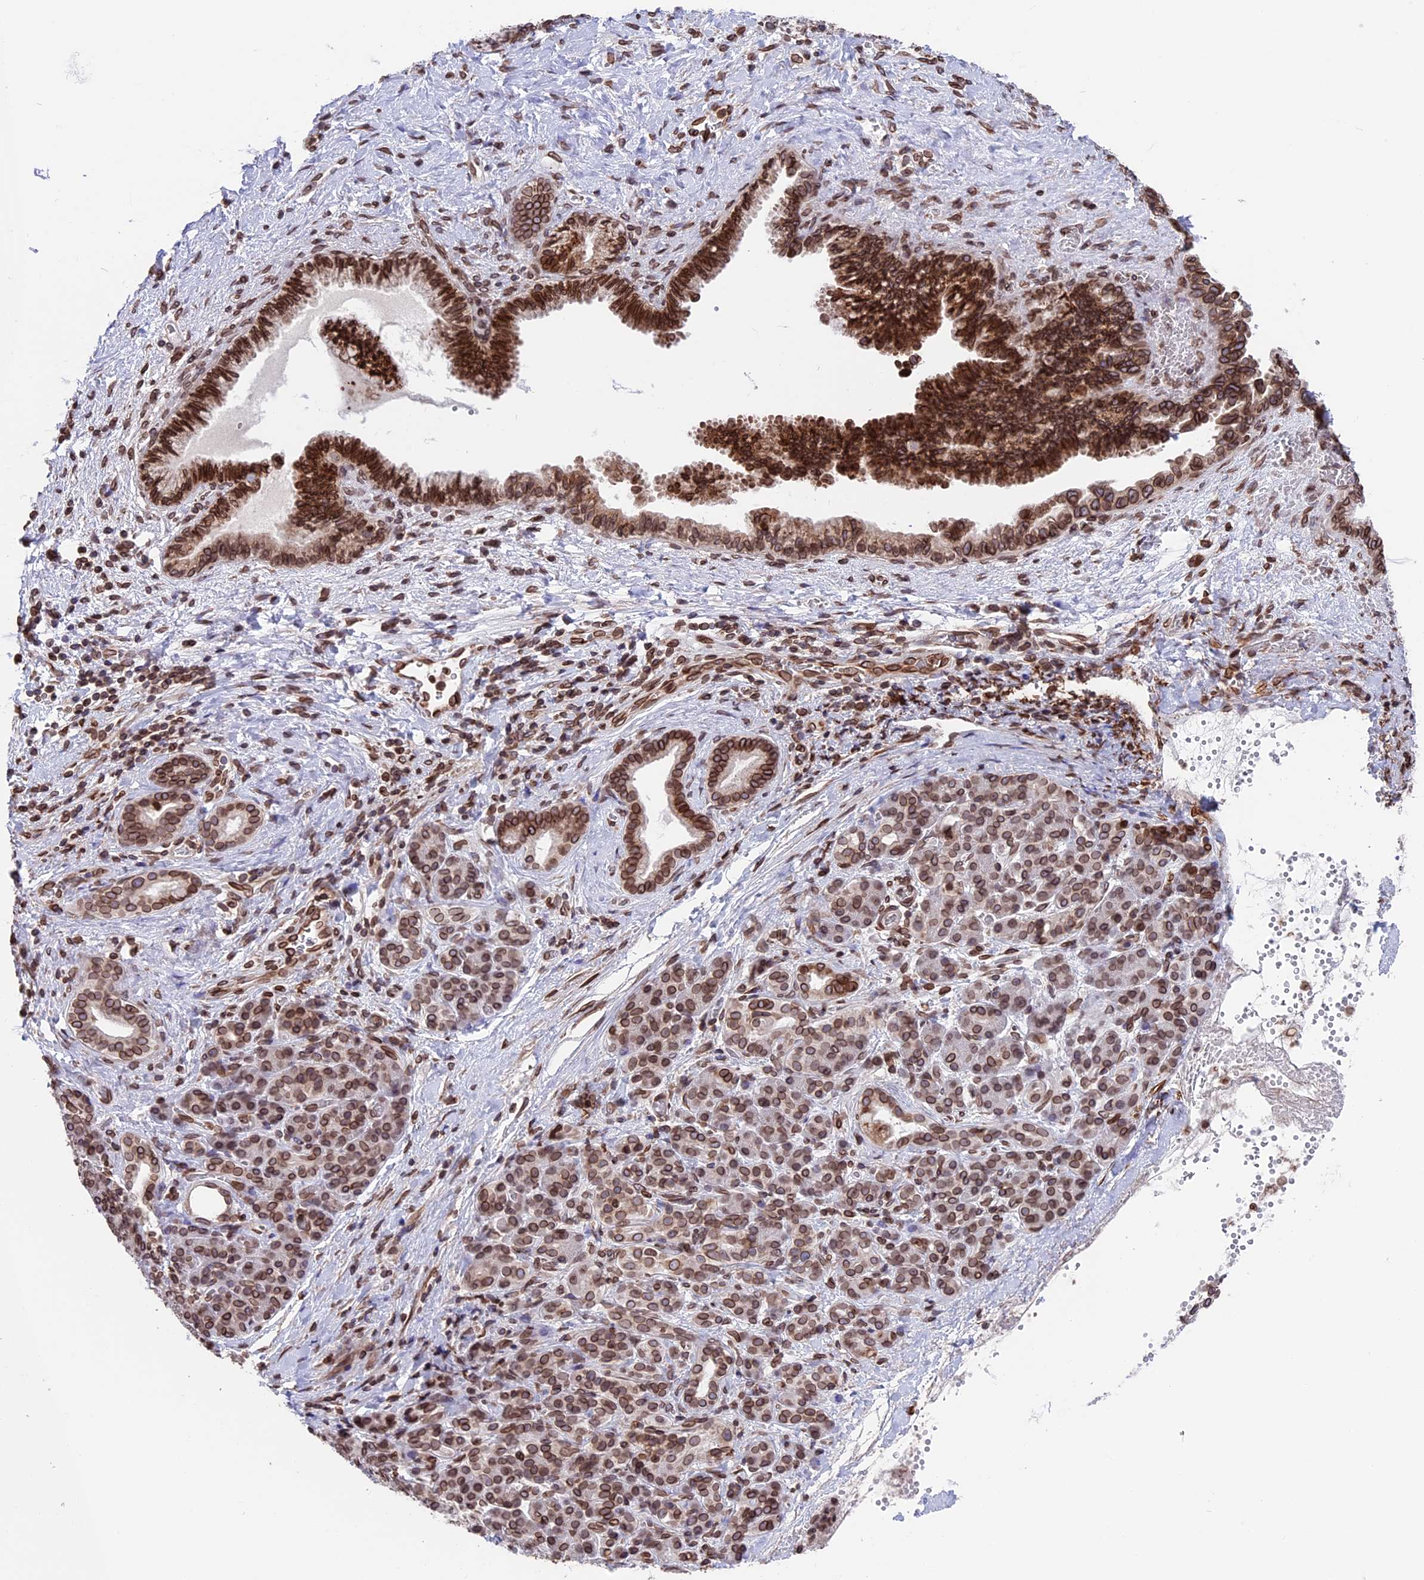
{"staining": {"intensity": "strong", "quantity": ">75%", "location": "cytoplasmic/membranous,nuclear"}, "tissue": "pancreatic cancer", "cell_type": "Tumor cells", "image_type": "cancer", "snomed": [{"axis": "morphology", "description": "Adenocarcinoma, NOS"}, {"axis": "topography", "description": "Pancreas"}], "caption": "Pancreatic adenocarcinoma tissue reveals strong cytoplasmic/membranous and nuclear staining in about >75% of tumor cells", "gene": "PTCHD4", "patient": {"sex": "male", "age": 59}}